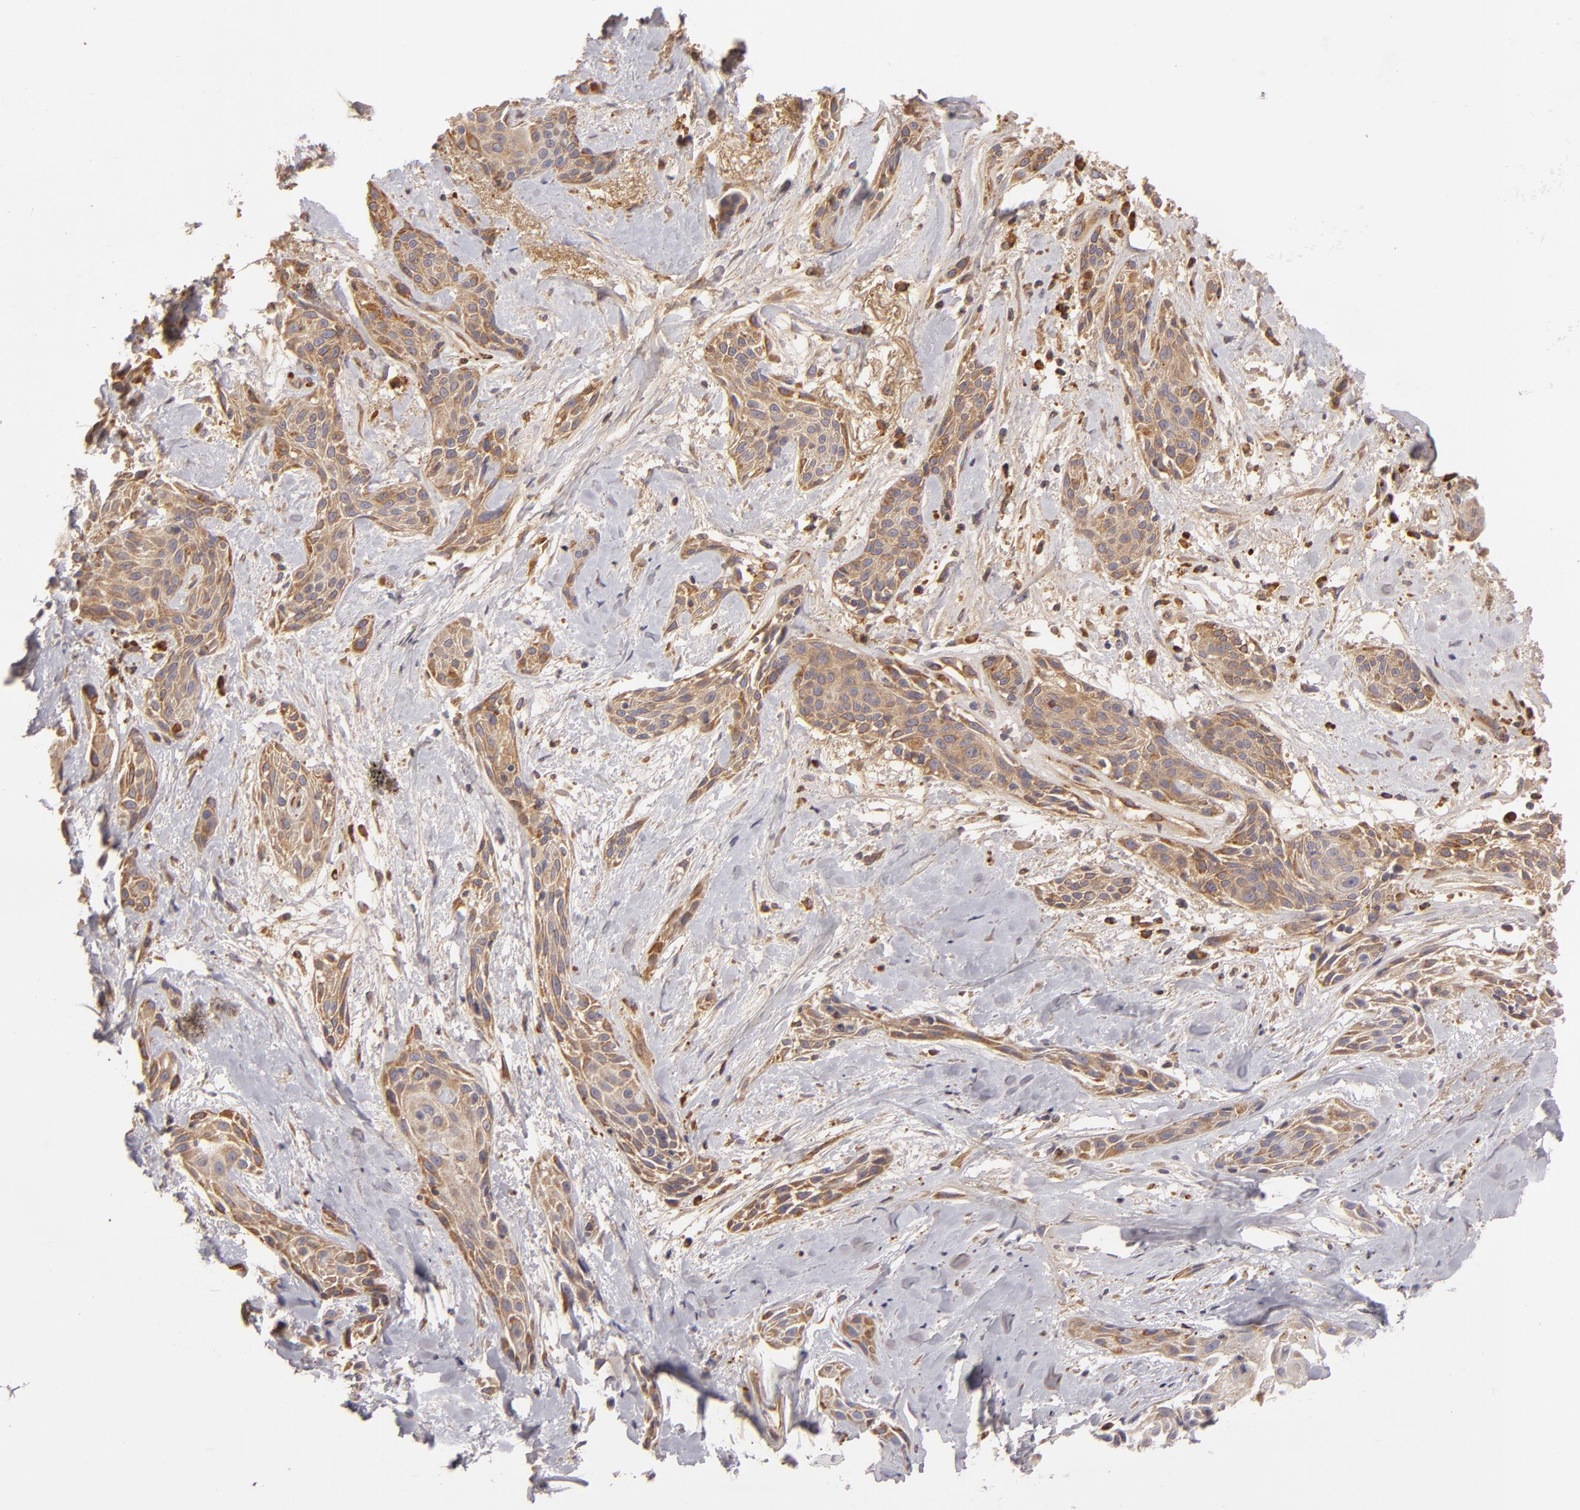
{"staining": {"intensity": "moderate", "quantity": ">75%", "location": "cytoplasmic/membranous"}, "tissue": "skin cancer", "cell_type": "Tumor cells", "image_type": "cancer", "snomed": [{"axis": "morphology", "description": "Squamous cell carcinoma, NOS"}, {"axis": "topography", "description": "Skin"}, {"axis": "topography", "description": "Anal"}], "caption": "About >75% of tumor cells in human skin cancer (squamous cell carcinoma) demonstrate moderate cytoplasmic/membranous protein positivity as visualized by brown immunohistochemical staining.", "gene": "CFB", "patient": {"sex": "male", "age": 64}}